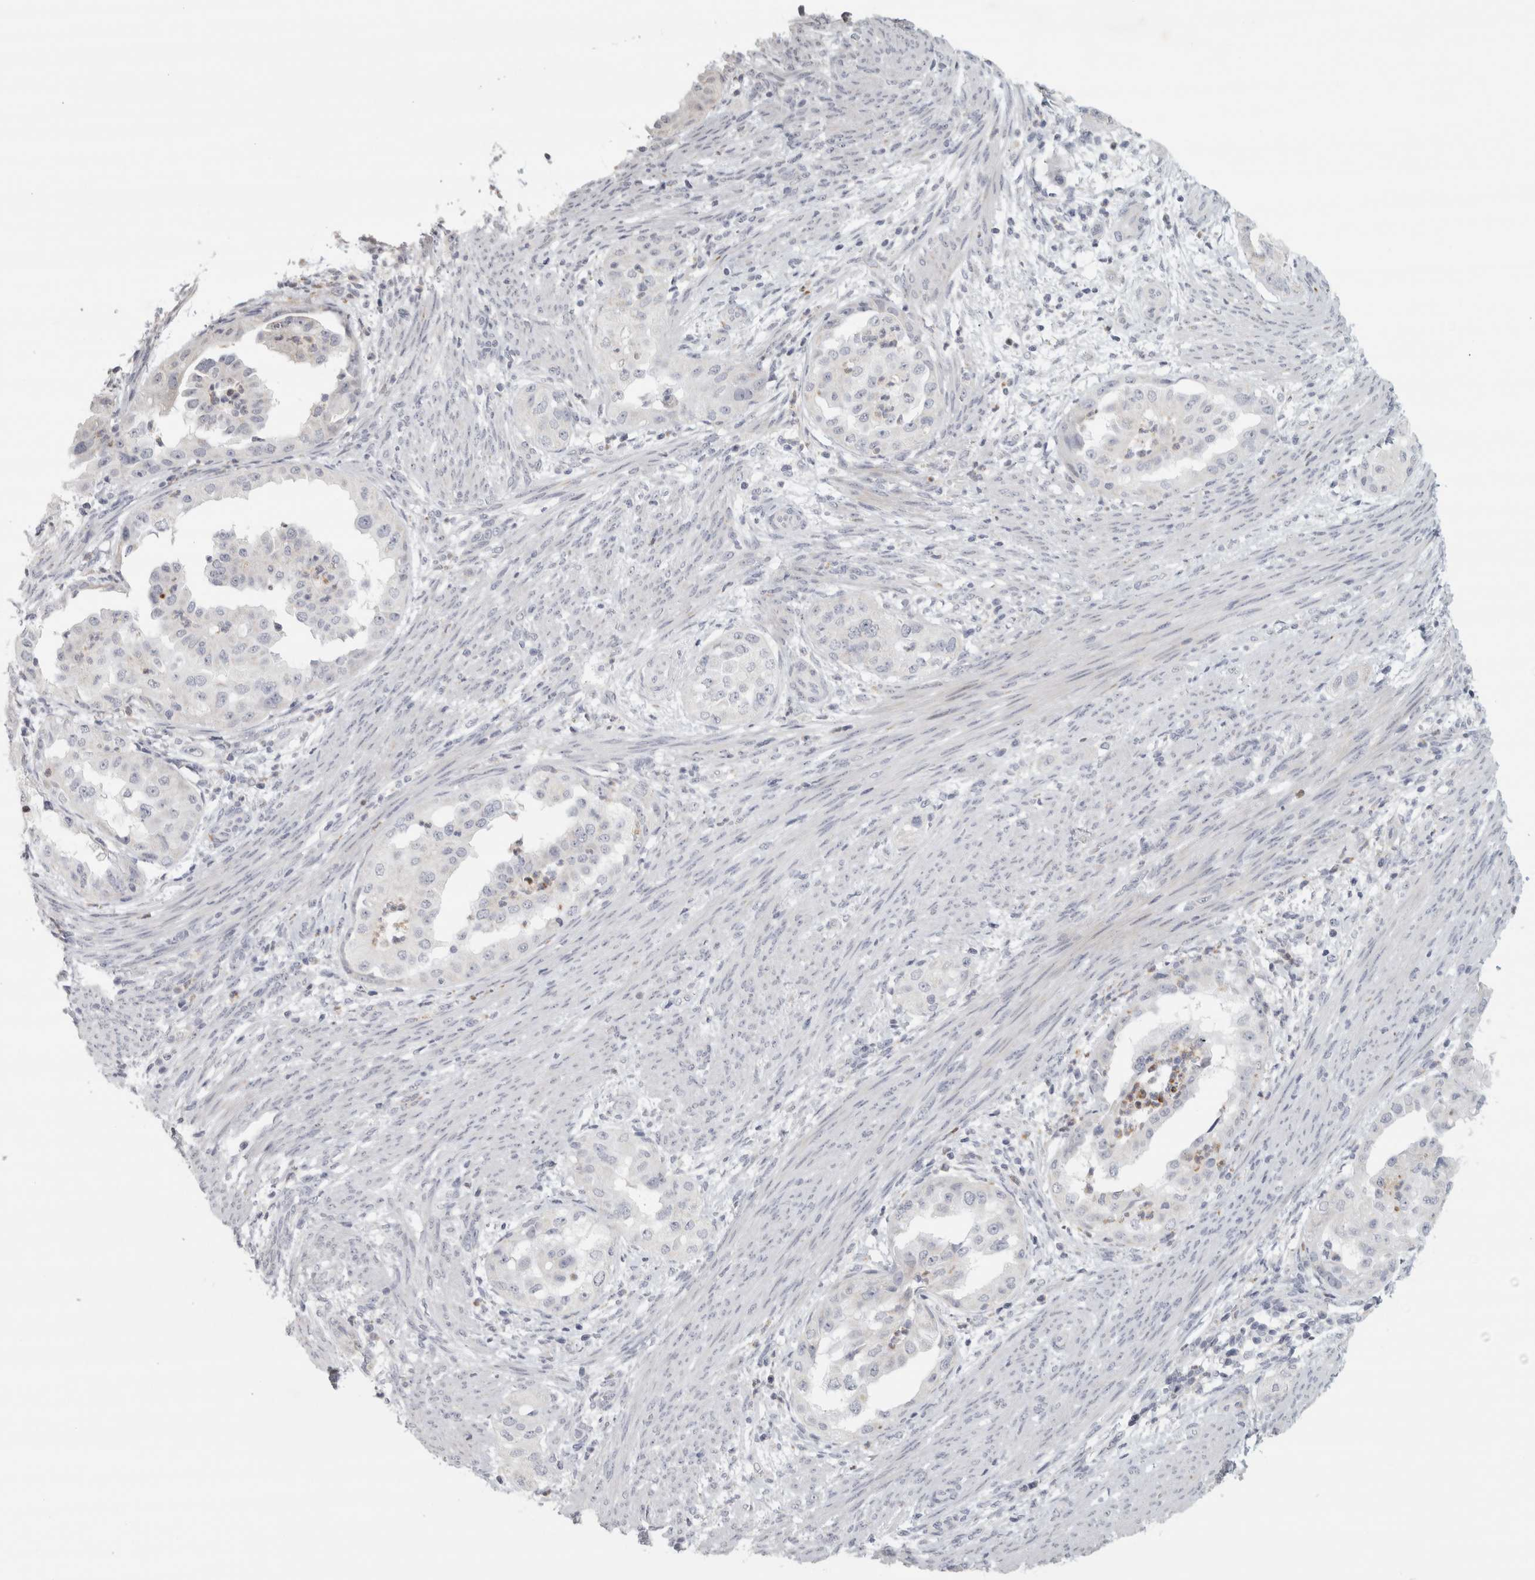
{"staining": {"intensity": "negative", "quantity": "none", "location": "none"}, "tissue": "endometrial cancer", "cell_type": "Tumor cells", "image_type": "cancer", "snomed": [{"axis": "morphology", "description": "Adenocarcinoma, NOS"}, {"axis": "topography", "description": "Endometrium"}], "caption": "A micrograph of endometrial cancer (adenocarcinoma) stained for a protein reveals no brown staining in tumor cells.", "gene": "PTPRN2", "patient": {"sex": "female", "age": 85}}